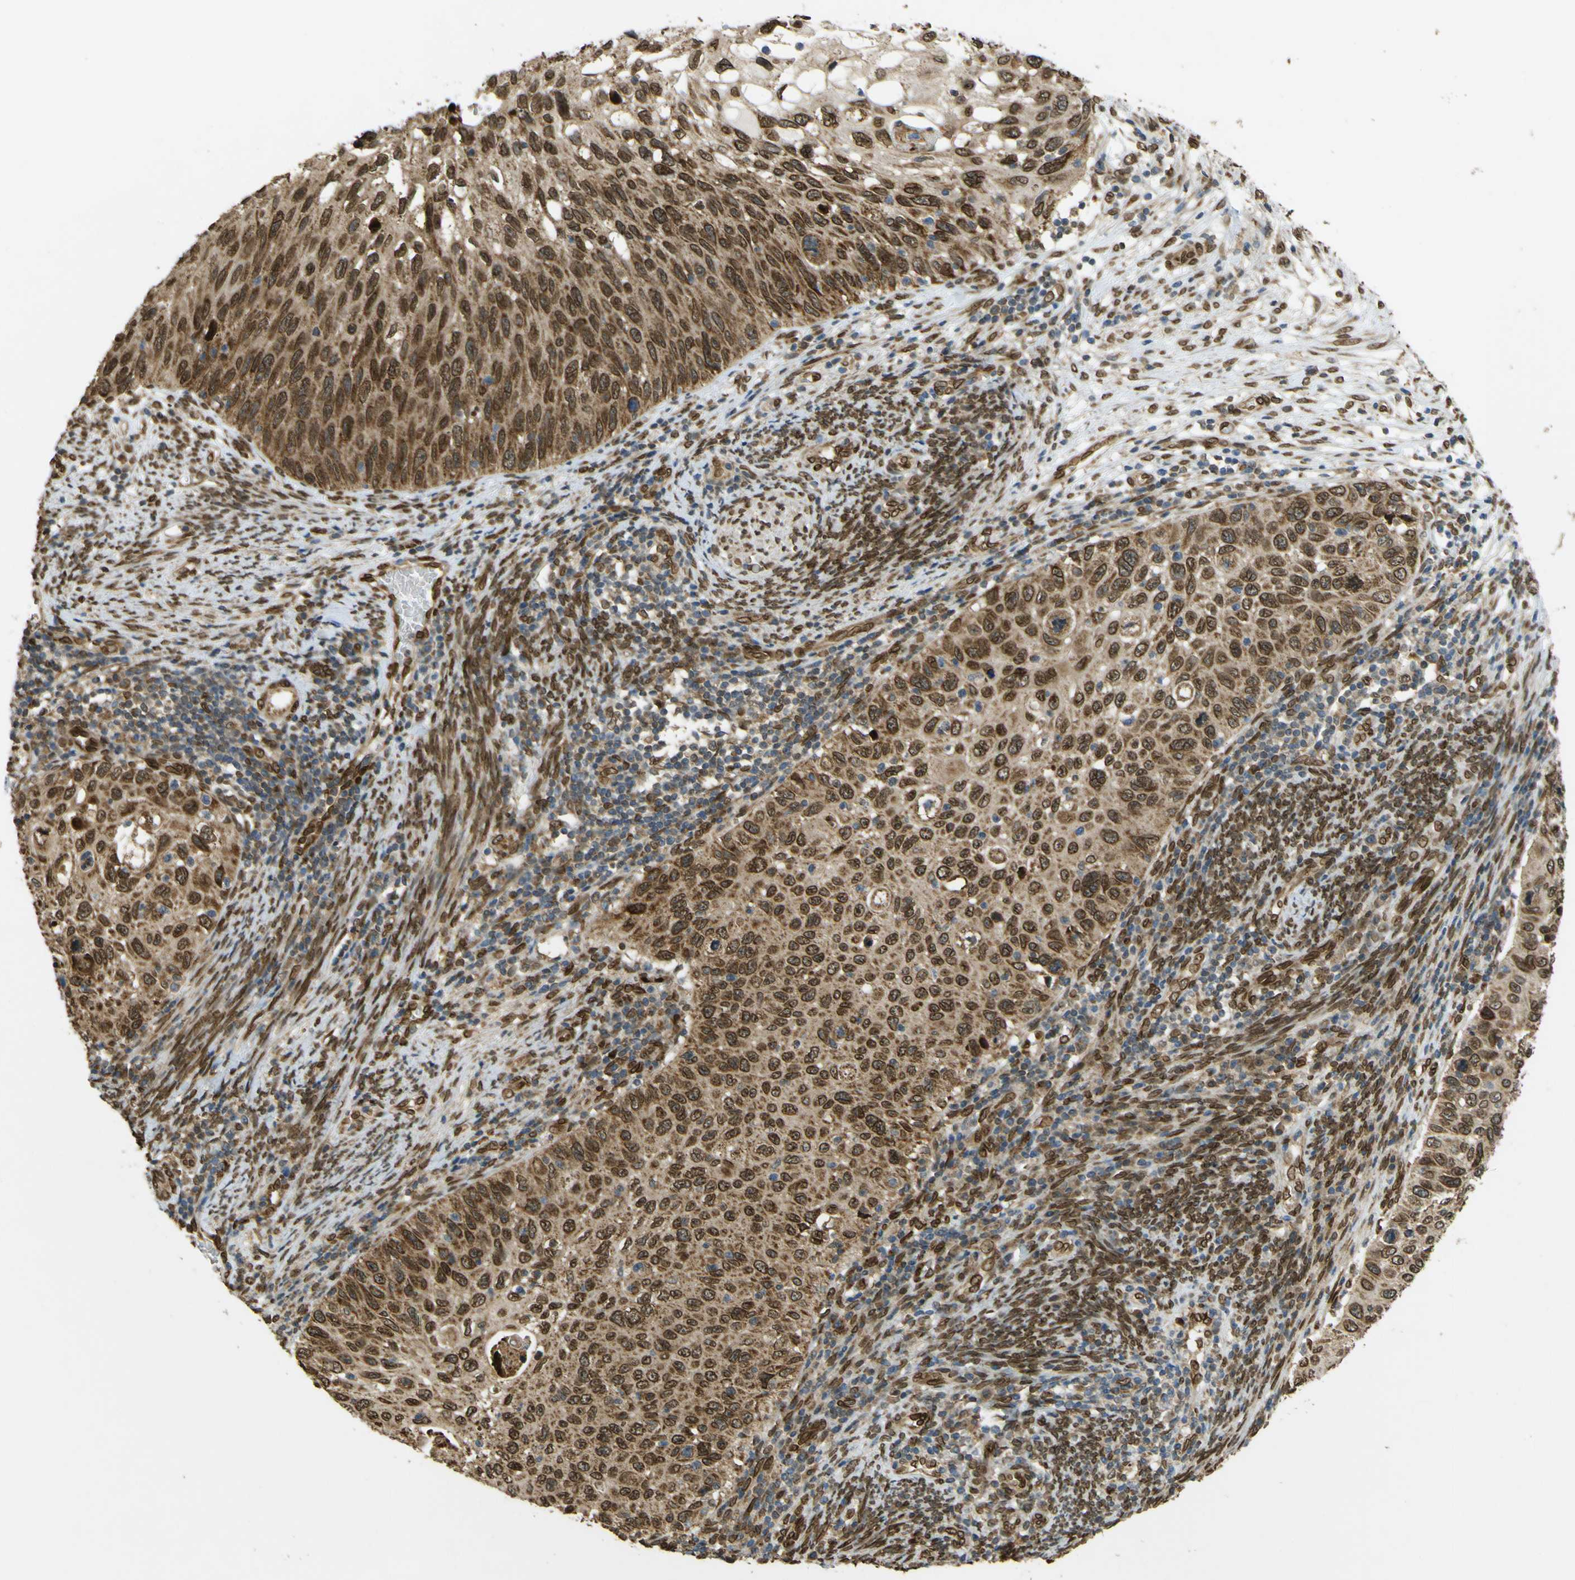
{"staining": {"intensity": "moderate", "quantity": ">75%", "location": "cytoplasmic/membranous,nuclear"}, "tissue": "cervical cancer", "cell_type": "Tumor cells", "image_type": "cancer", "snomed": [{"axis": "morphology", "description": "Squamous cell carcinoma, NOS"}, {"axis": "topography", "description": "Cervix"}], "caption": "Protein staining of cervical cancer tissue reveals moderate cytoplasmic/membranous and nuclear positivity in approximately >75% of tumor cells.", "gene": "GALNT1", "patient": {"sex": "female", "age": 70}}